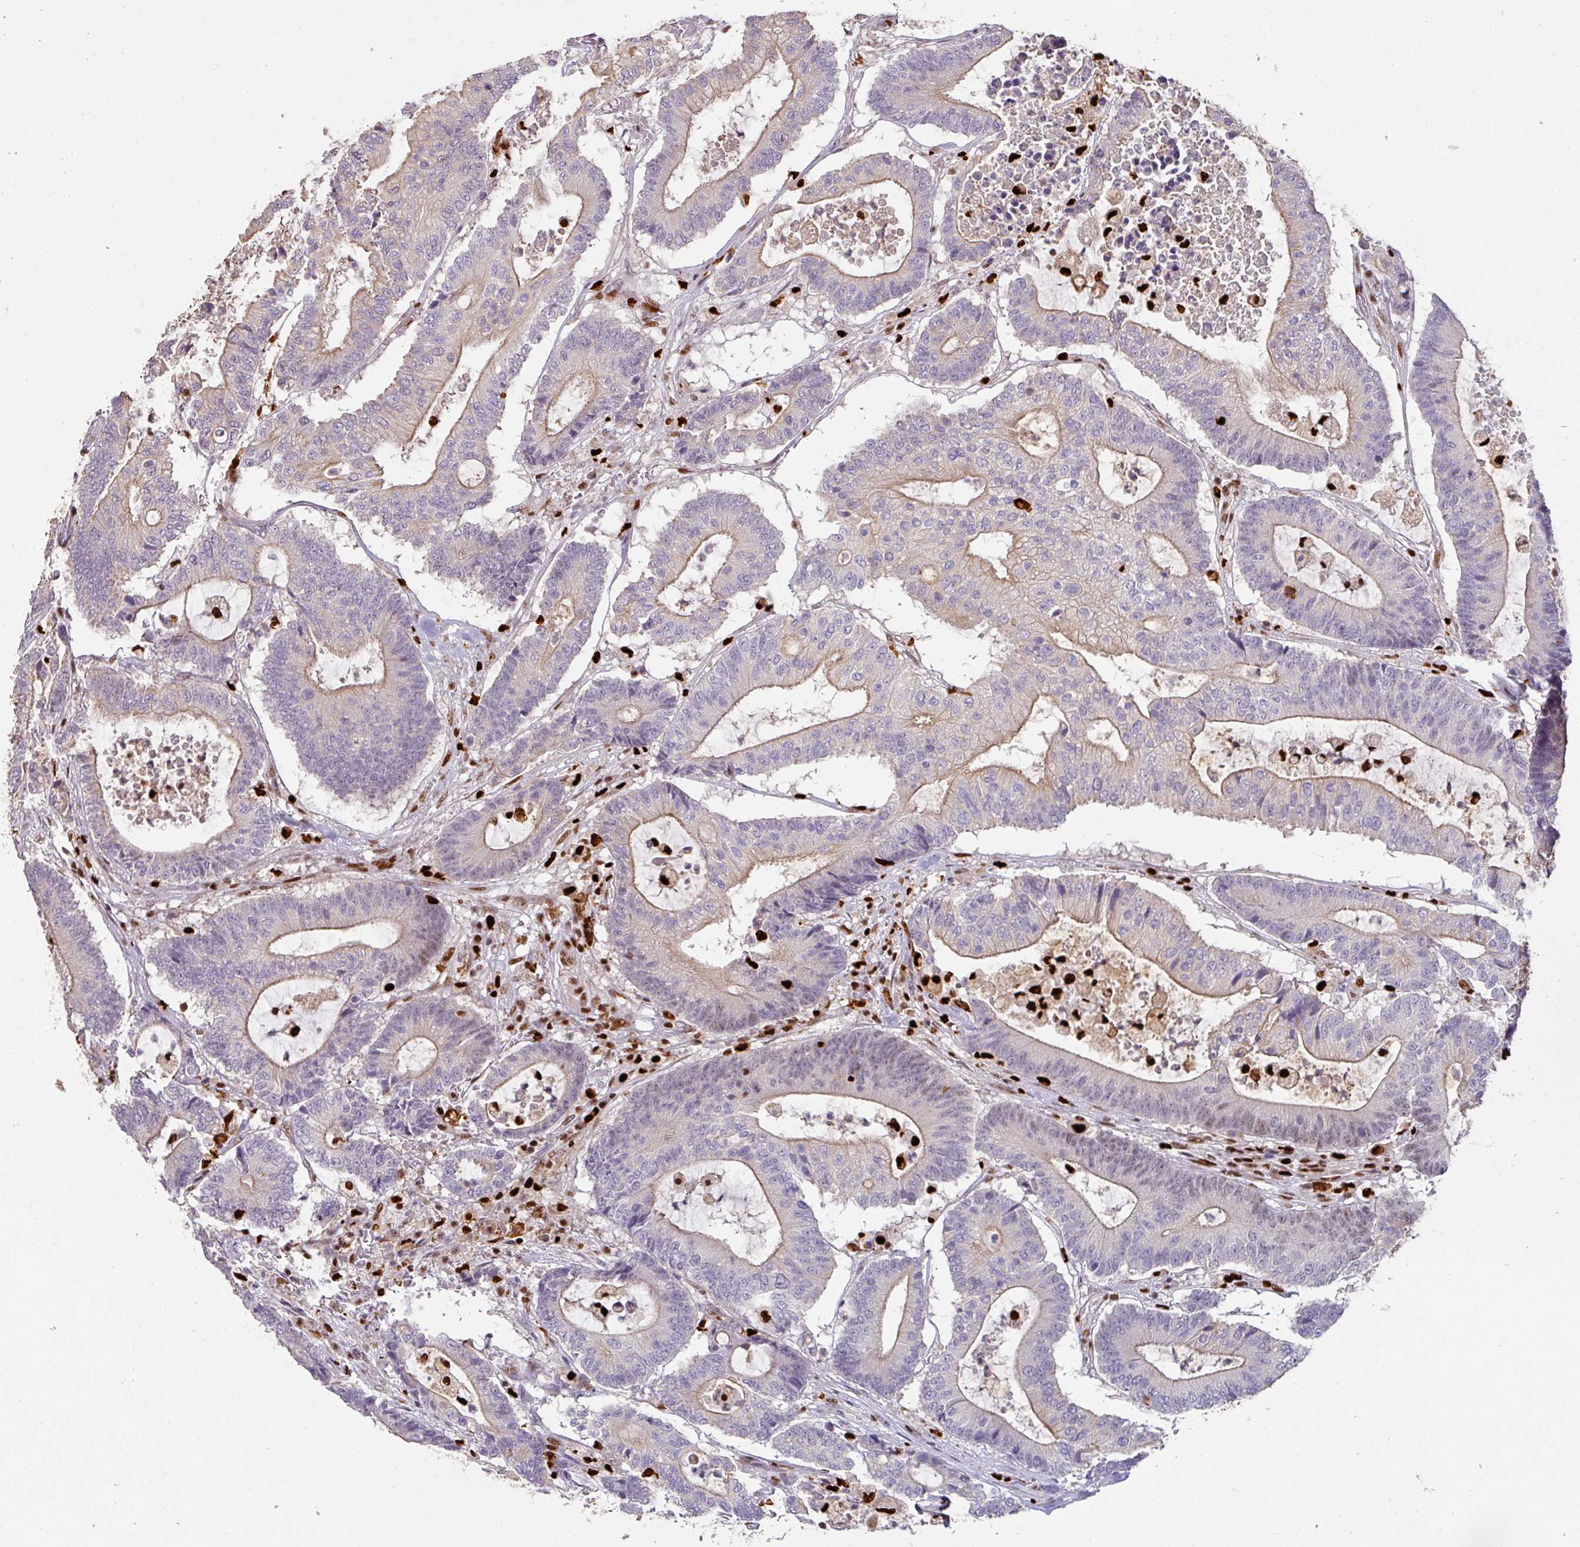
{"staining": {"intensity": "weak", "quantity": "<25%", "location": "cytoplasmic/membranous"}, "tissue": "colorectal cancer", "cell_type": "Tumor cells", "image_type": "cancer", "snomed": [{"axis": "morphology", "description": "Adenocarcinoma, NOS"}, {"axis": "topography", "description": "Colon"}], "caption": "Colorectal cancer was stained to show a protein in brown. There is no significant positivity in tumor cells. (DAB IHC, high magnification).", "gene": "SAMHD1", "patient": {"sex": "female", "age": 84}}